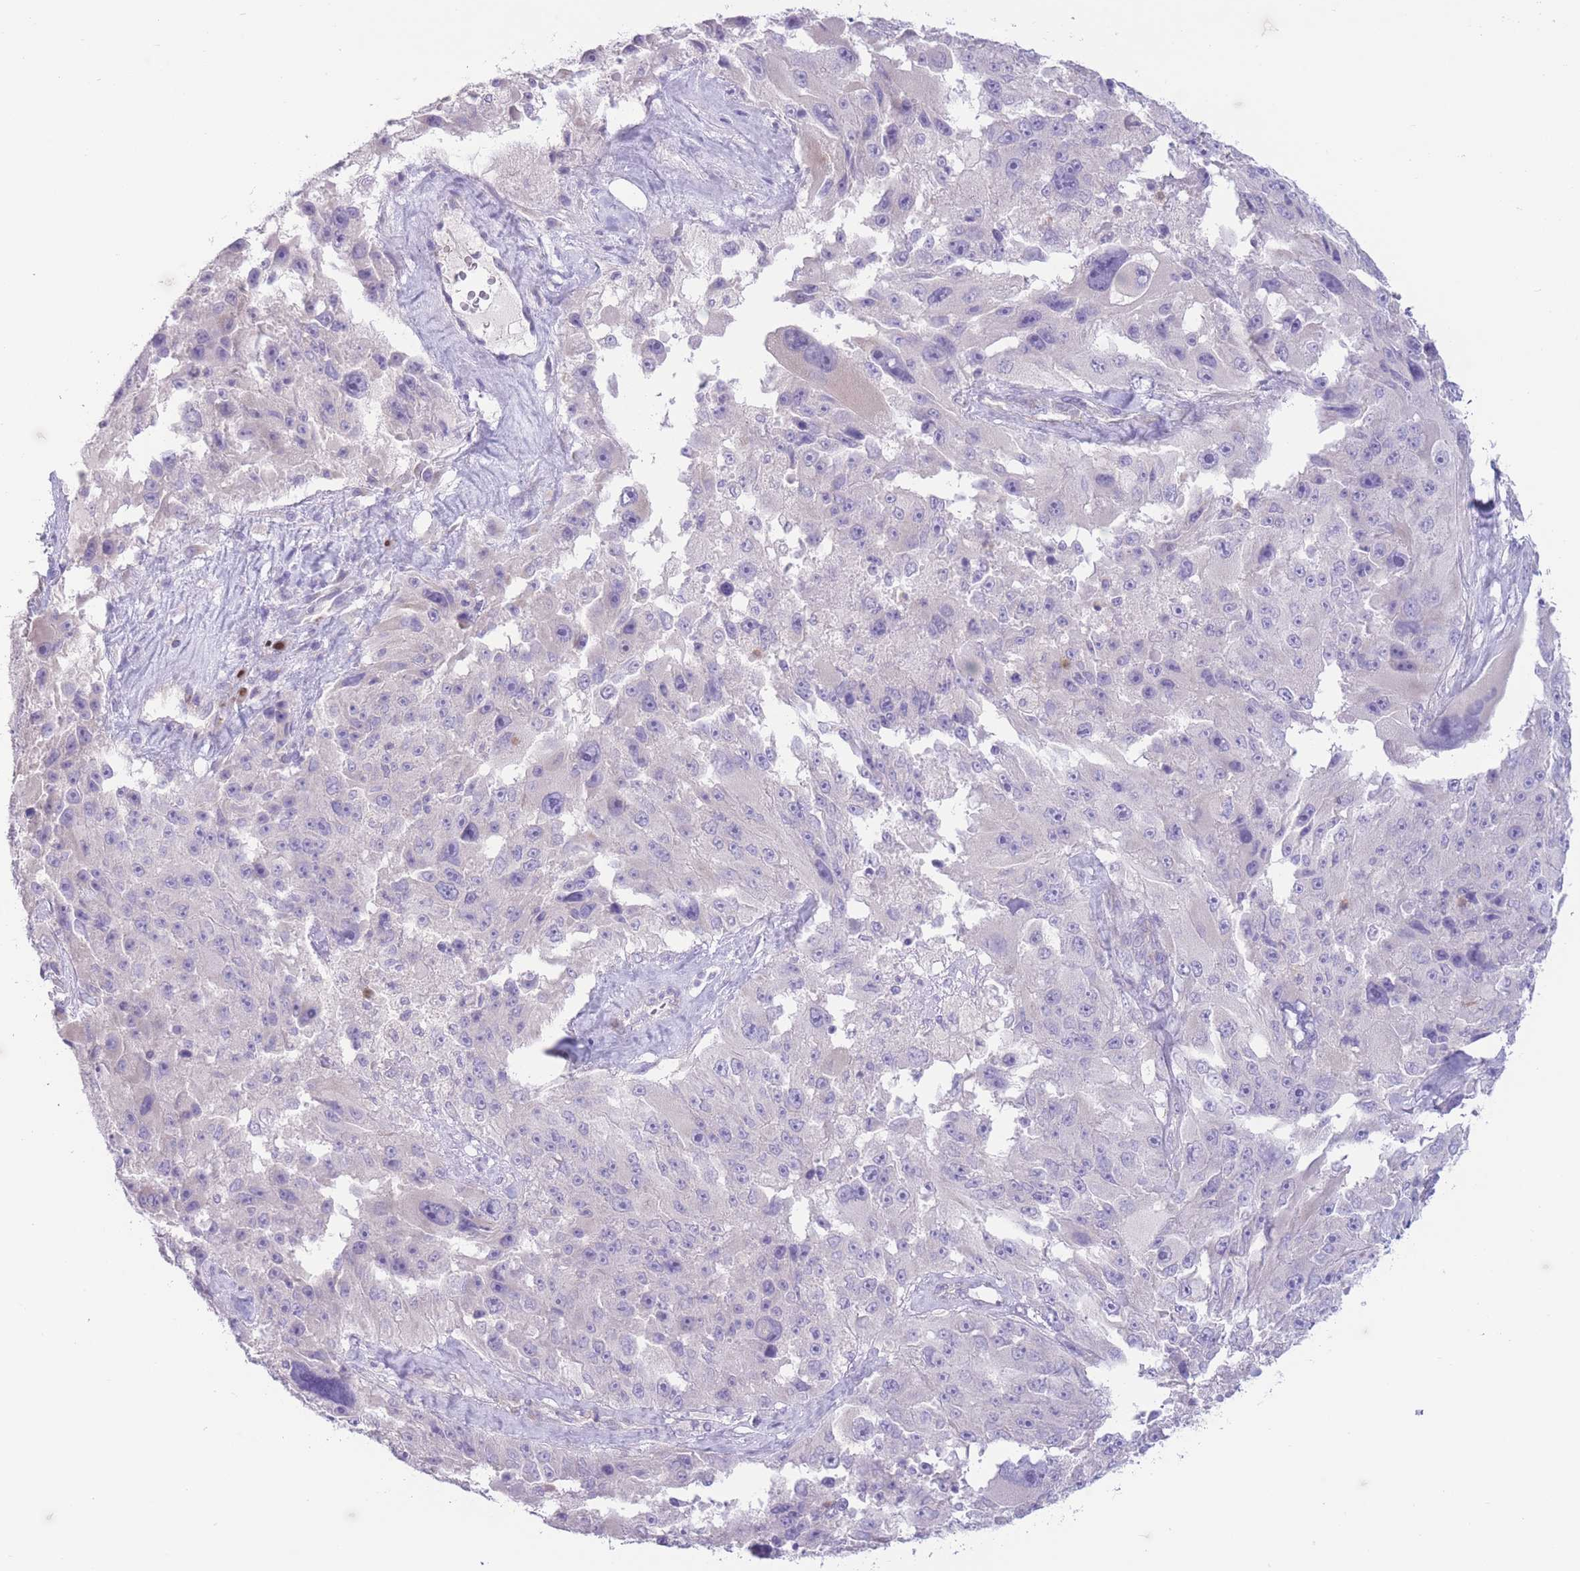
{"staining": {"intensity": "negative", "quantity": "none", "location": "none"}, "tissue": "melanoma", "cell_type": "Tumor cells", "image_type": "cancer", "snomed": [{"axis": "morphology", "description": "Malignant melanoma, Metastatic site"}, {"axis": "topography", "description": "Lymph node"}], "caption": "IHC micrograph of human malignant melanoma (metastatic site) stained for a protein (brown), which shows no expression in tumor cells.", "gene": "BHLHA15", "patient": {"sex": "male", "age": 62}}